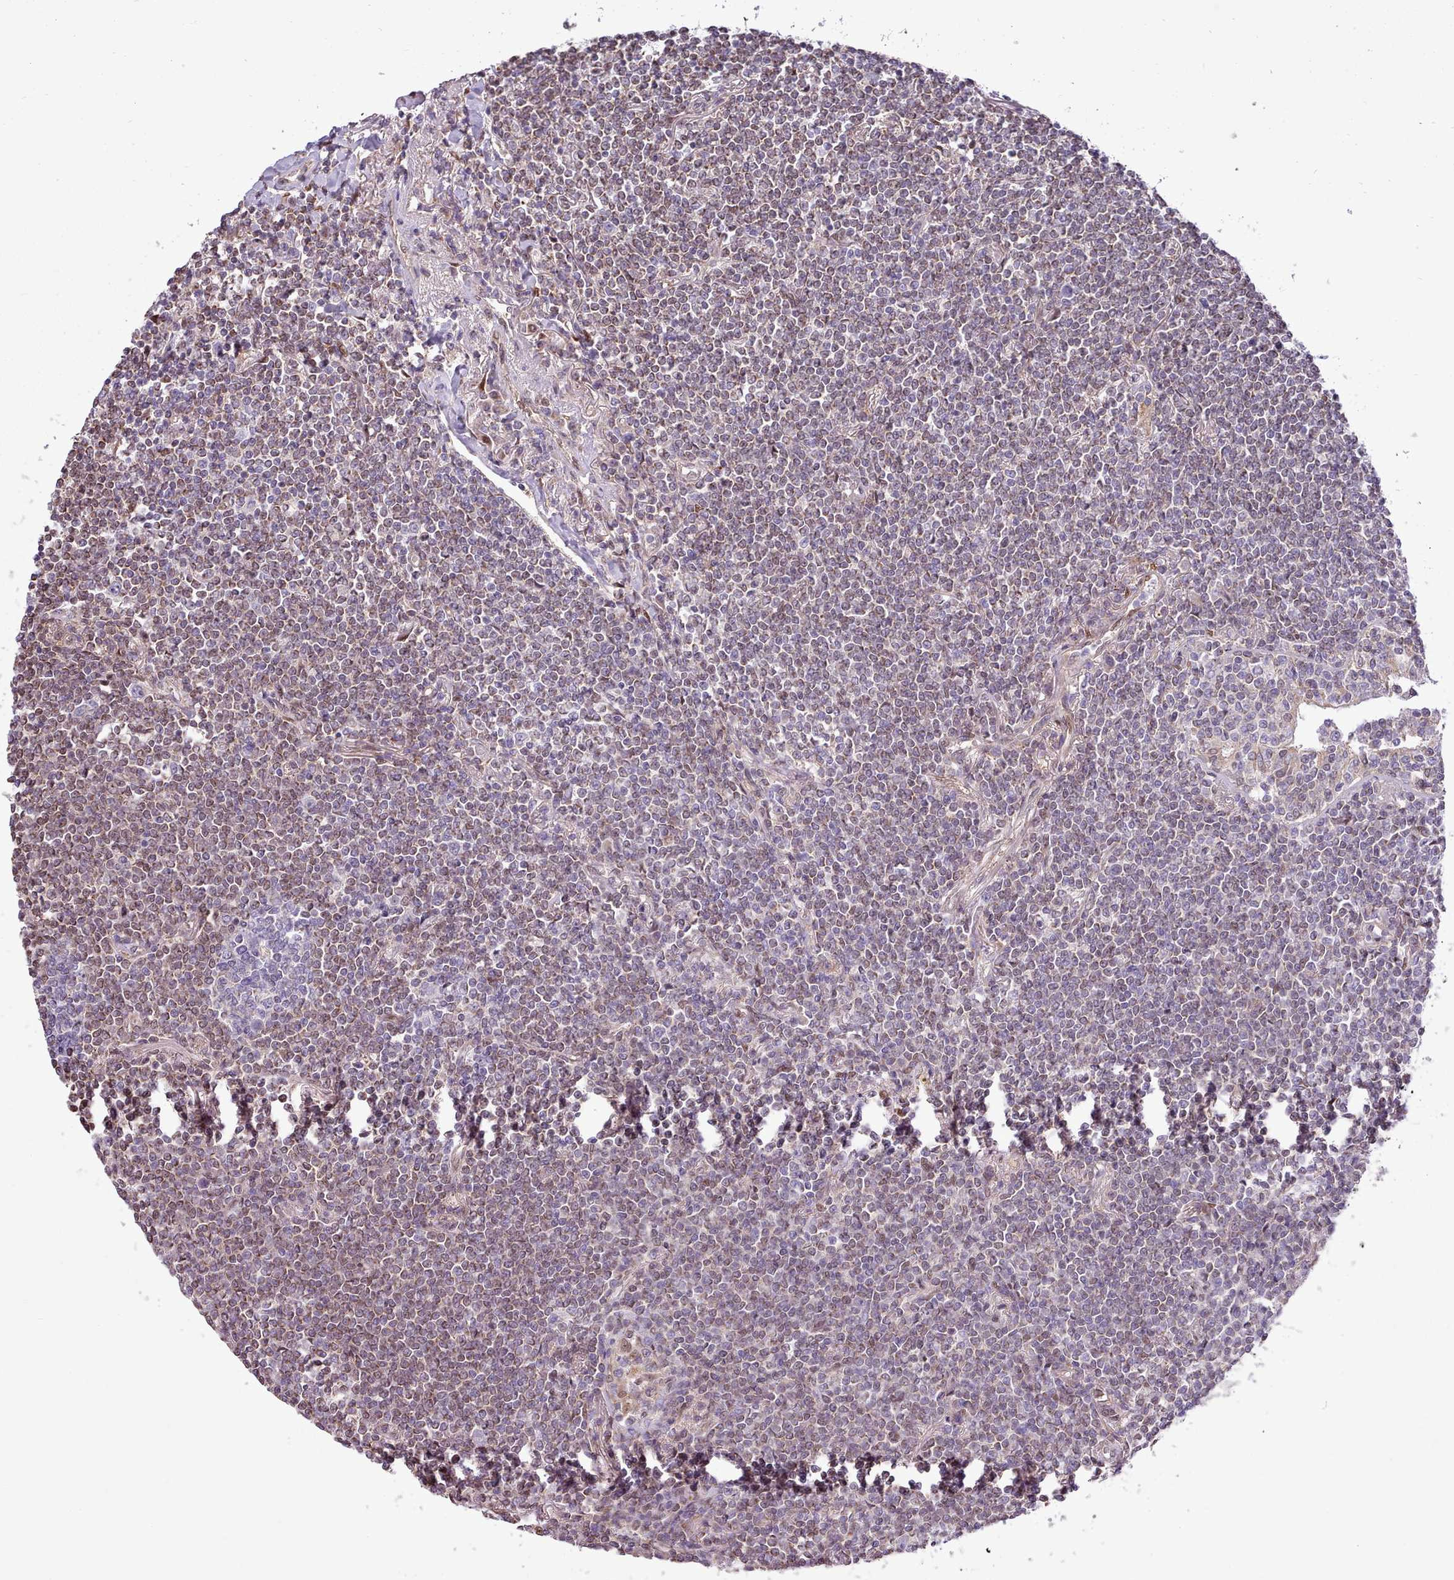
{"staining": {"intensity": "weak", "quantity": "25%-75%", "location": "cytoplasmic/membranous"}, "tissue": "lymphoma", "cell_type": "Tumor cells", "image_type": "cancer", "snomed": [{"axis": "morphology", "description": "Malignant lymphoma, non-Hodgkin's type, Low grade"}, {"axis": "topography", "description": "Lung"}], "caption": "Weak cytoplasmic/membranous expression for a protein is identified in about 25%-75% of tumor cells of lymphoma using immunohistochemistry.", "gene": "ARL2BP", "patient": {"sex": "female", "age": 71}}